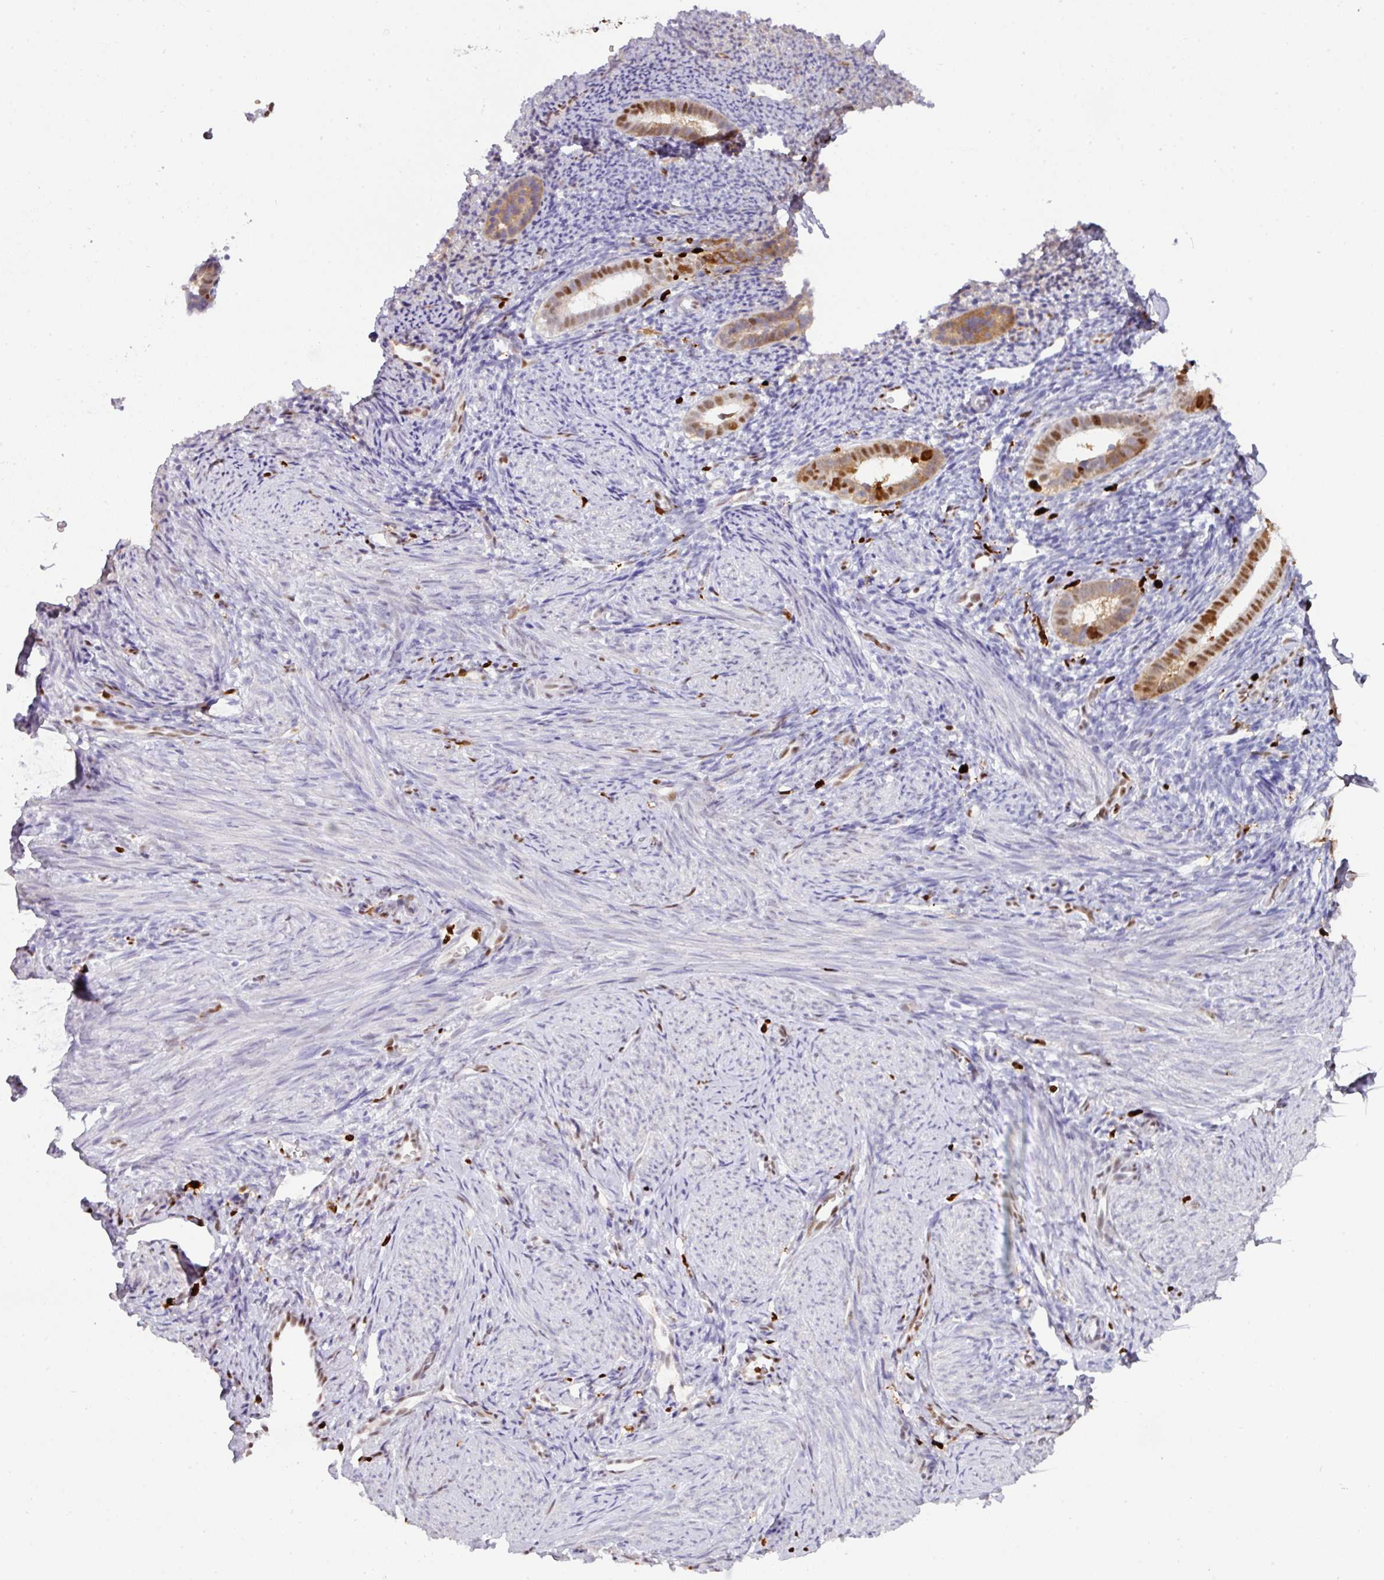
{"staining": {"intensity": "moderate", "quantity": "<25%", "location": "nuclear"}, "tissue": "endometrium", "cell_type": "Cells in endometrial stroma", "image_type": "normal", "snomed": [{"axis": "morphology", "description": "Normal tissue, NOS"}, {"axis": "topography", "description": "Endometrium"}], "caption": "A brown stain highlights moderate nuclear staining of a protein in cells in endometrial stroma of normal human endometrium. Using DAB (brown) and hematoxylin (blue) stains, captured at high magnification using brightfield microscopy.", "gene": "SAMHD1", "patient": {"sex": "female", "age": 39}}